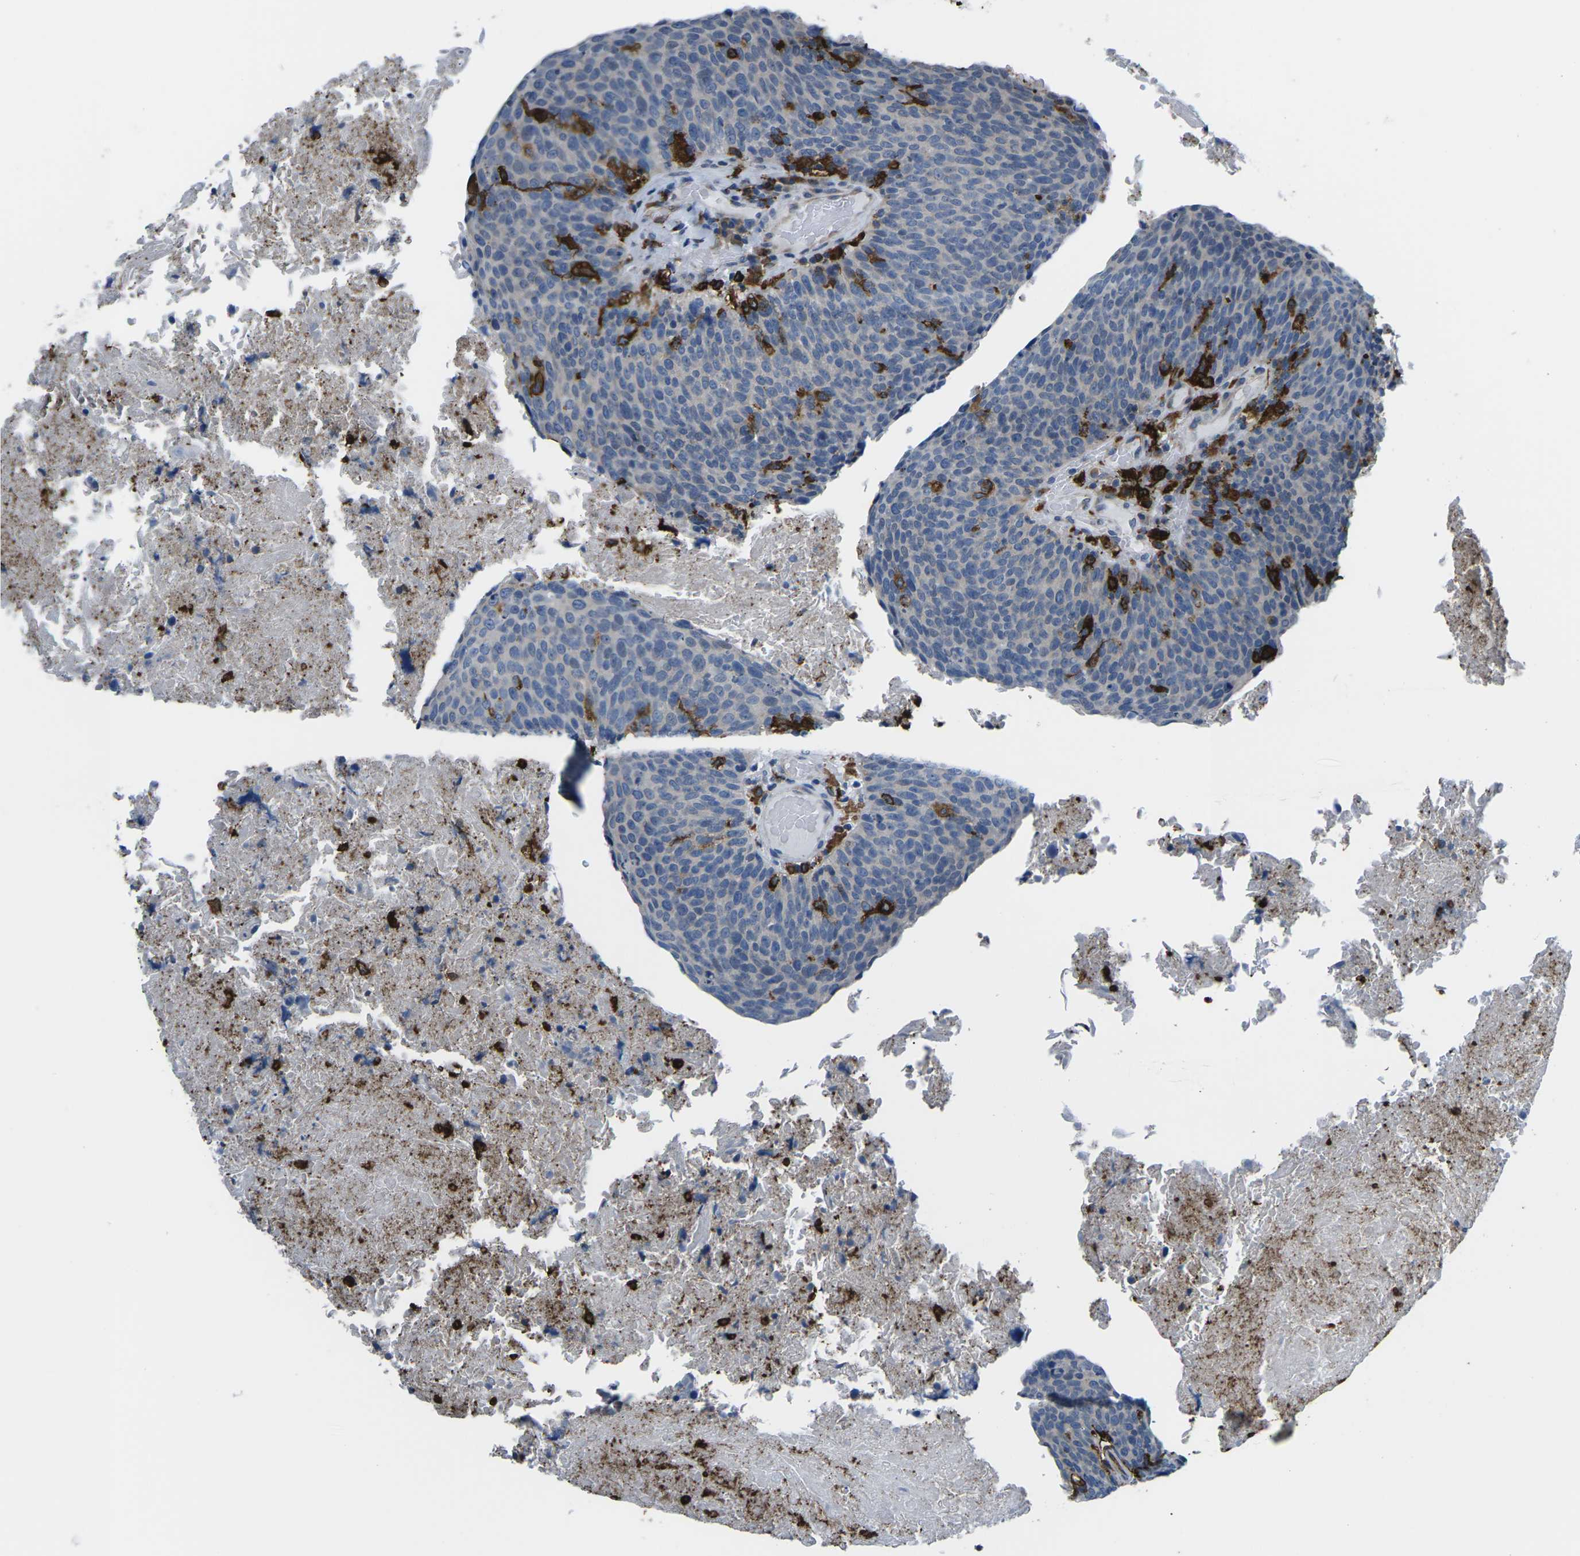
{"staining": {"intensity": "negative", "quantity": "none", "location": "none"}, "tissue": "head and neck cancer", "cell_type": "Tumor cells", "image_type": "cancer", "snomed": [{"axis": "morphology", "description": "Squamous cell carcinoma, NOS"}, {"axis": "morphology", "description": "Squamous cell carcinoma, metastatic, NOS"}, {"axis": "topography", "description": "Lymph node"}, {"axis": "topography", "description": "Head-Neck"}], "caption": "Immunohistochemical staining of head and neck metastatic squamous cell carcinoma exhibits no significant expression in tumor cells.", "gene": "PTPN1", "patient": {"sex": "male", "age": 62}}